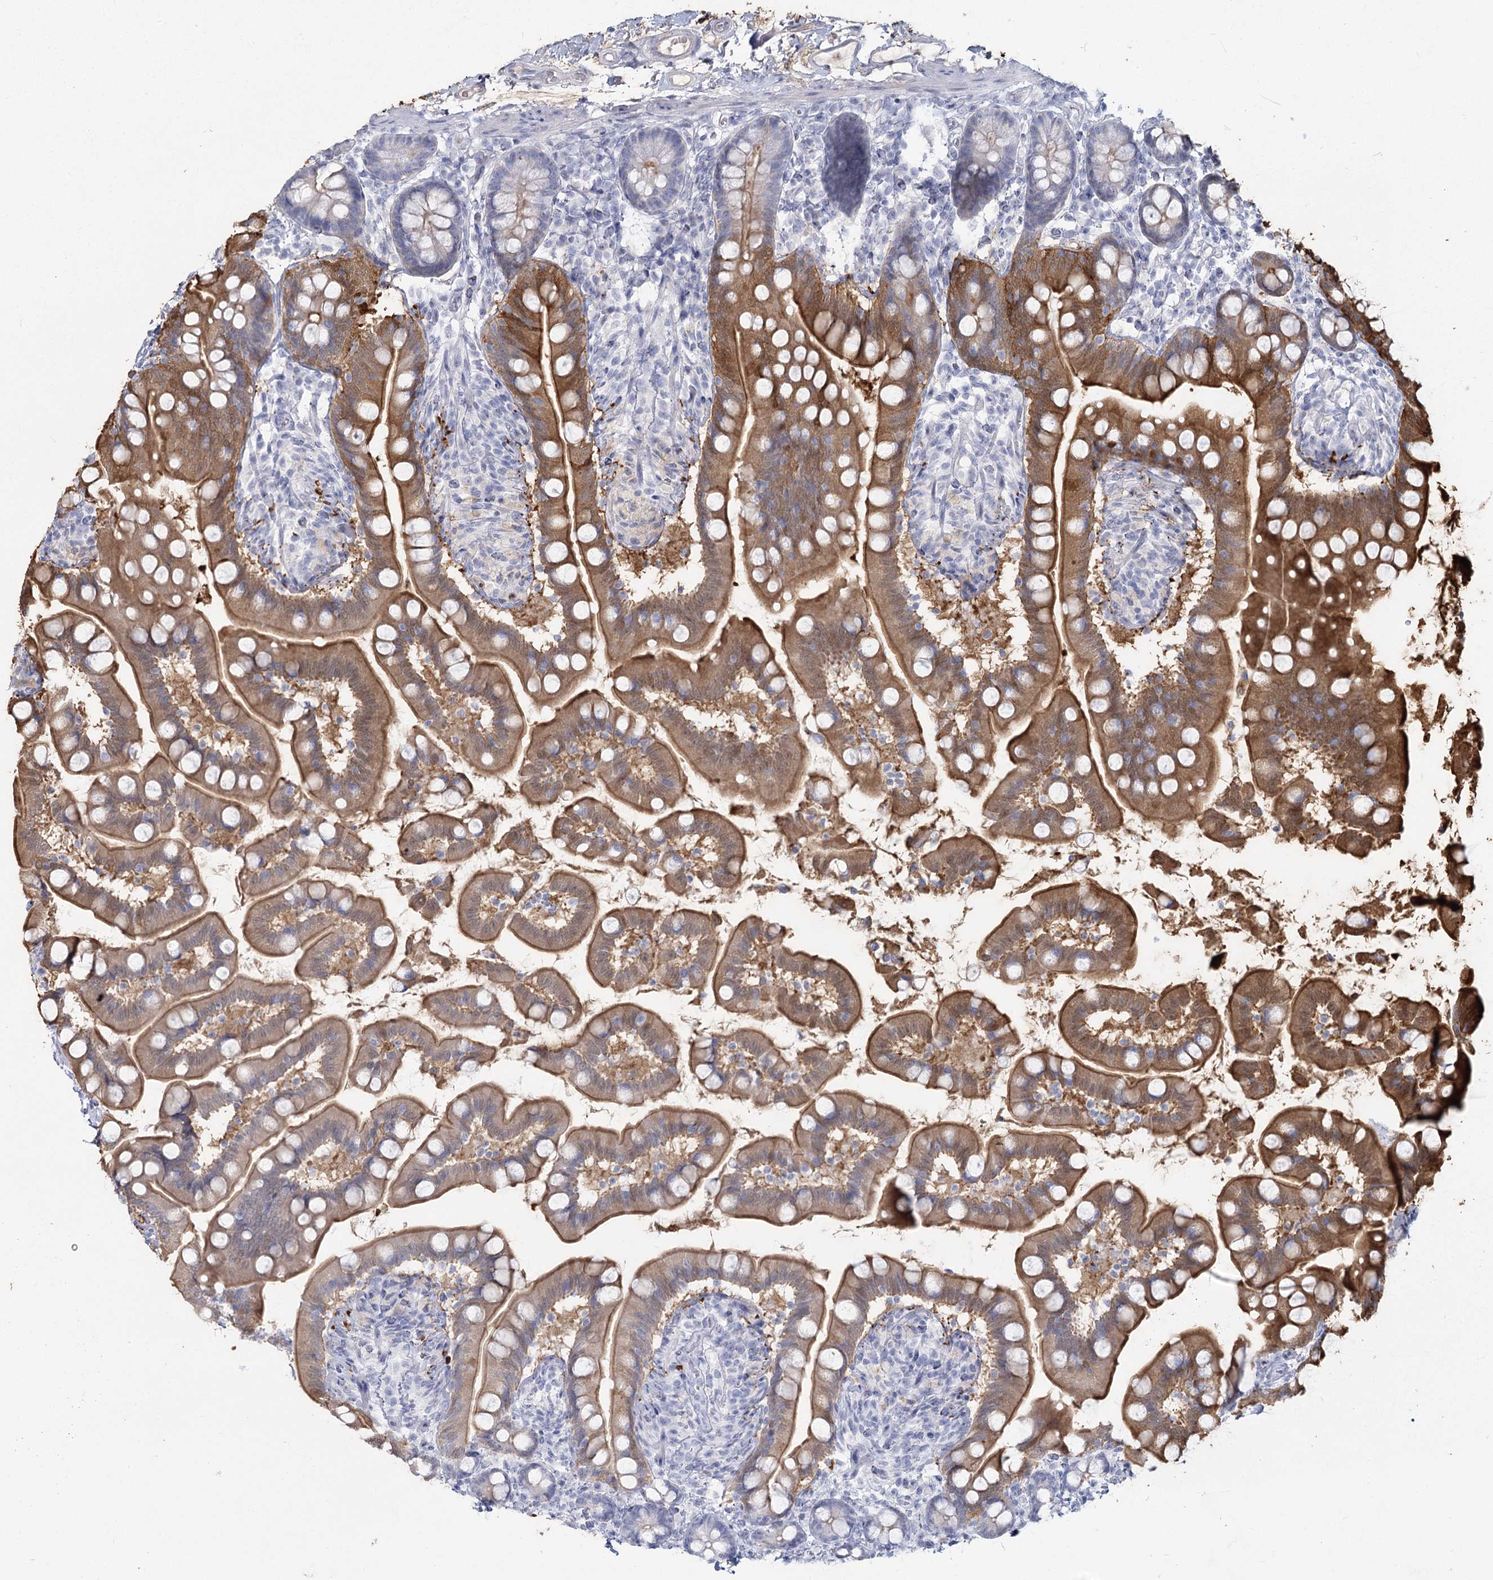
{"staining": {"intensity": "moderate", "quantity": ">75%", "location": "cytoplasmic/membranous"}, "tissue": "small intestine", "cell_type": "Glandular cells", "image_type": "normal", "snomed": [{"axis": "morphology", "description": "Normal tissue, NOS"}, {"axis": "topography", "description": "Small intestine"}], "caption": "Small intestine stained with DAB (3,3'-diaminobenzidine) immunohistochemistry (IHC) exhibits medium levels of moderate cytoplasmic/membranous expression in about >75% of glandular cells. The staining was performed using DAB (3,3'-diaminobenzidine) to visualize the protein expression in brown, while the nuclei were stained in blue with hematoxylin (Magnification: 20x).", "gene": "SLC6A19", "patient": {"sex": "female", "age": 64}}